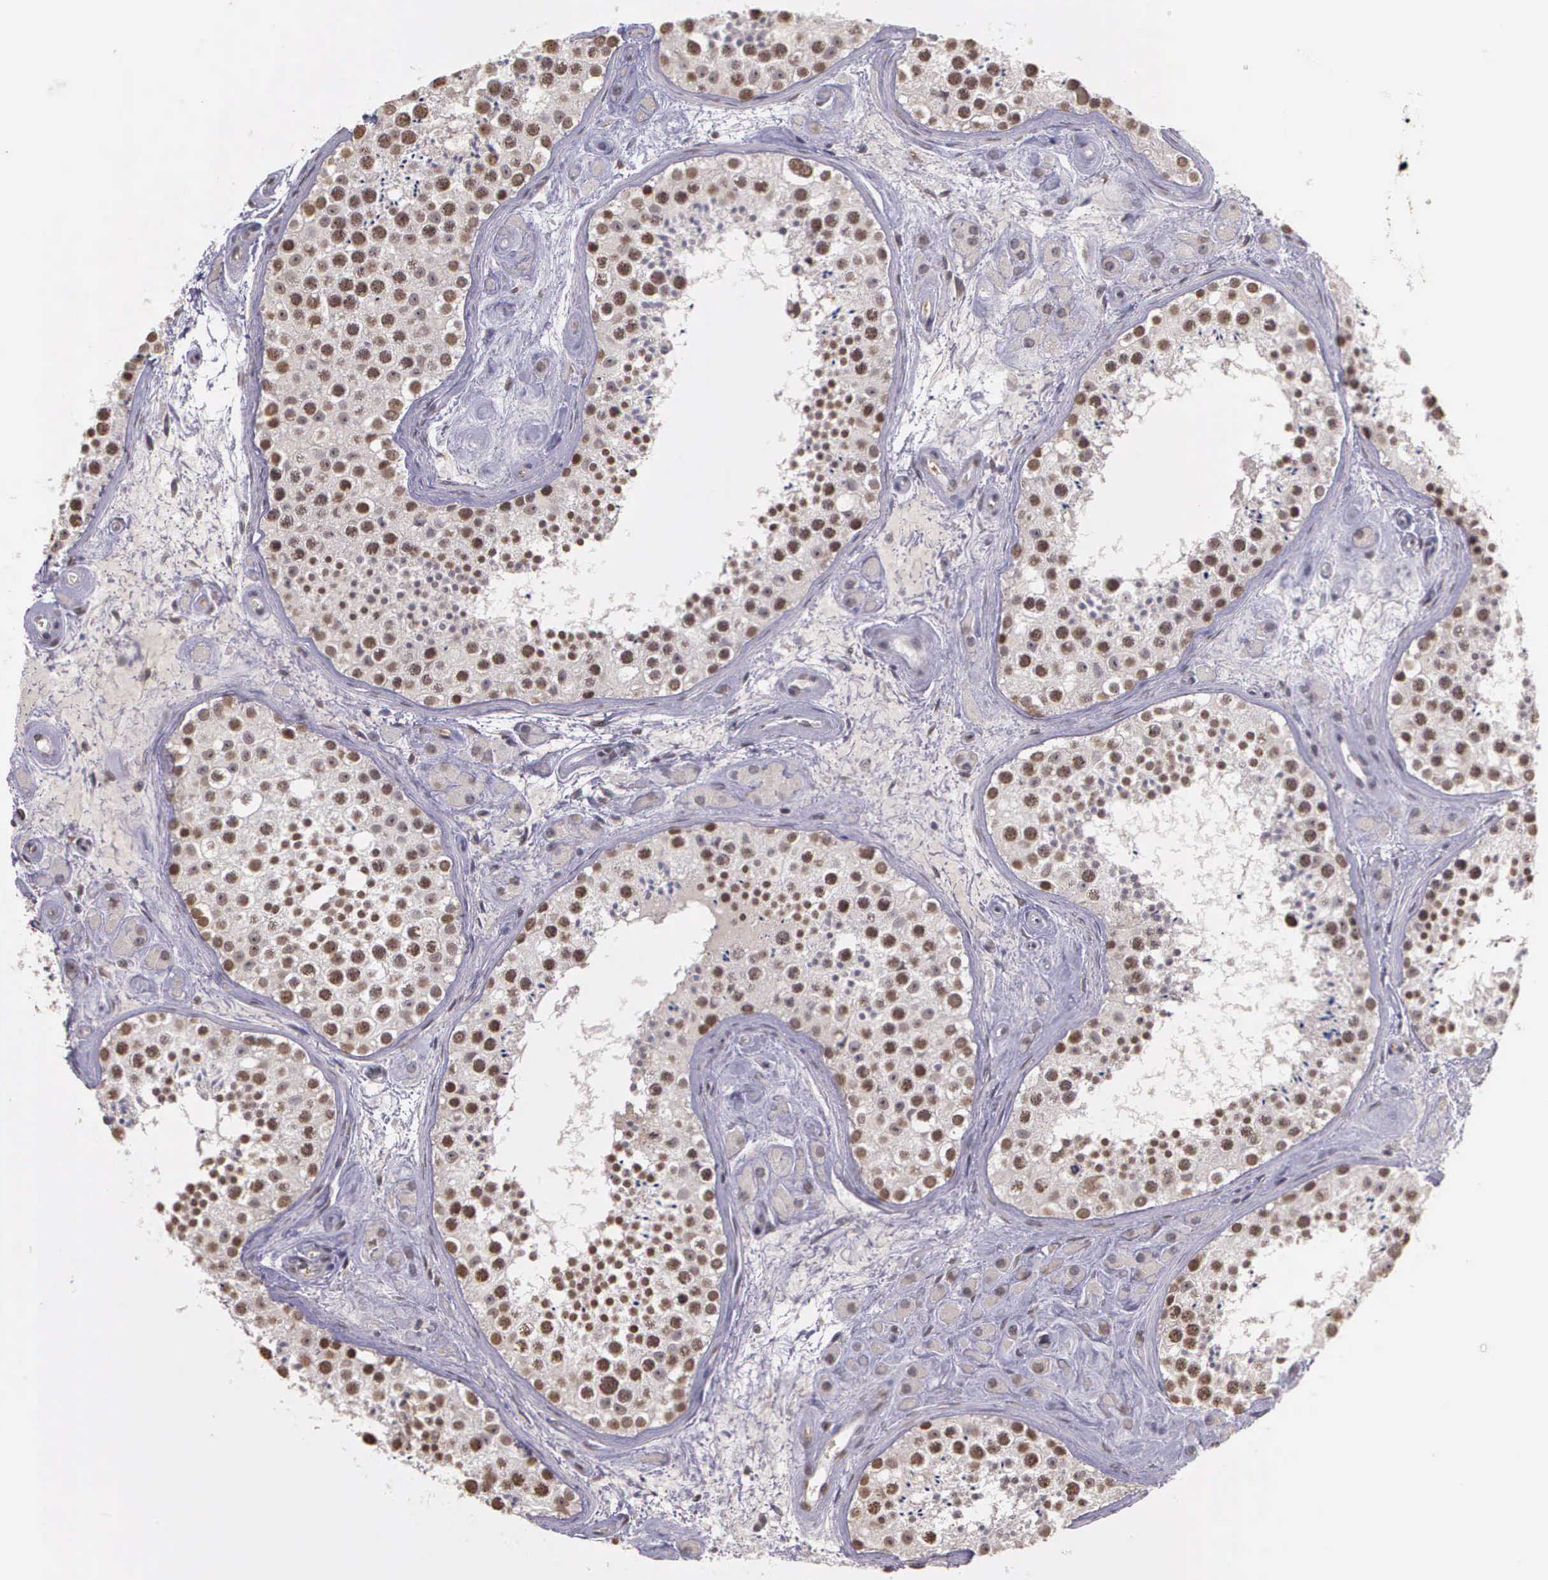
{"staining": {"intensity": "strong", "quantity": ">75%", "location": "nuclear"}, "tissue": "testis", "cell_type": "Cells in seminiferous ducts", "image_type": "normal", "snomed": [{"axis": "morphology", "description": "Normal tissue, NOS"}, {"axis": "topography", "description": "Testis"}], "caption": "There is high levels of strong nuclear staining in cells in seminiferous ducts of benign testis, as demonstrated by immunohistochemical staining (brown color).", "gene": "ARMCX5", "patient": {"sex": "male", "age": 38}}